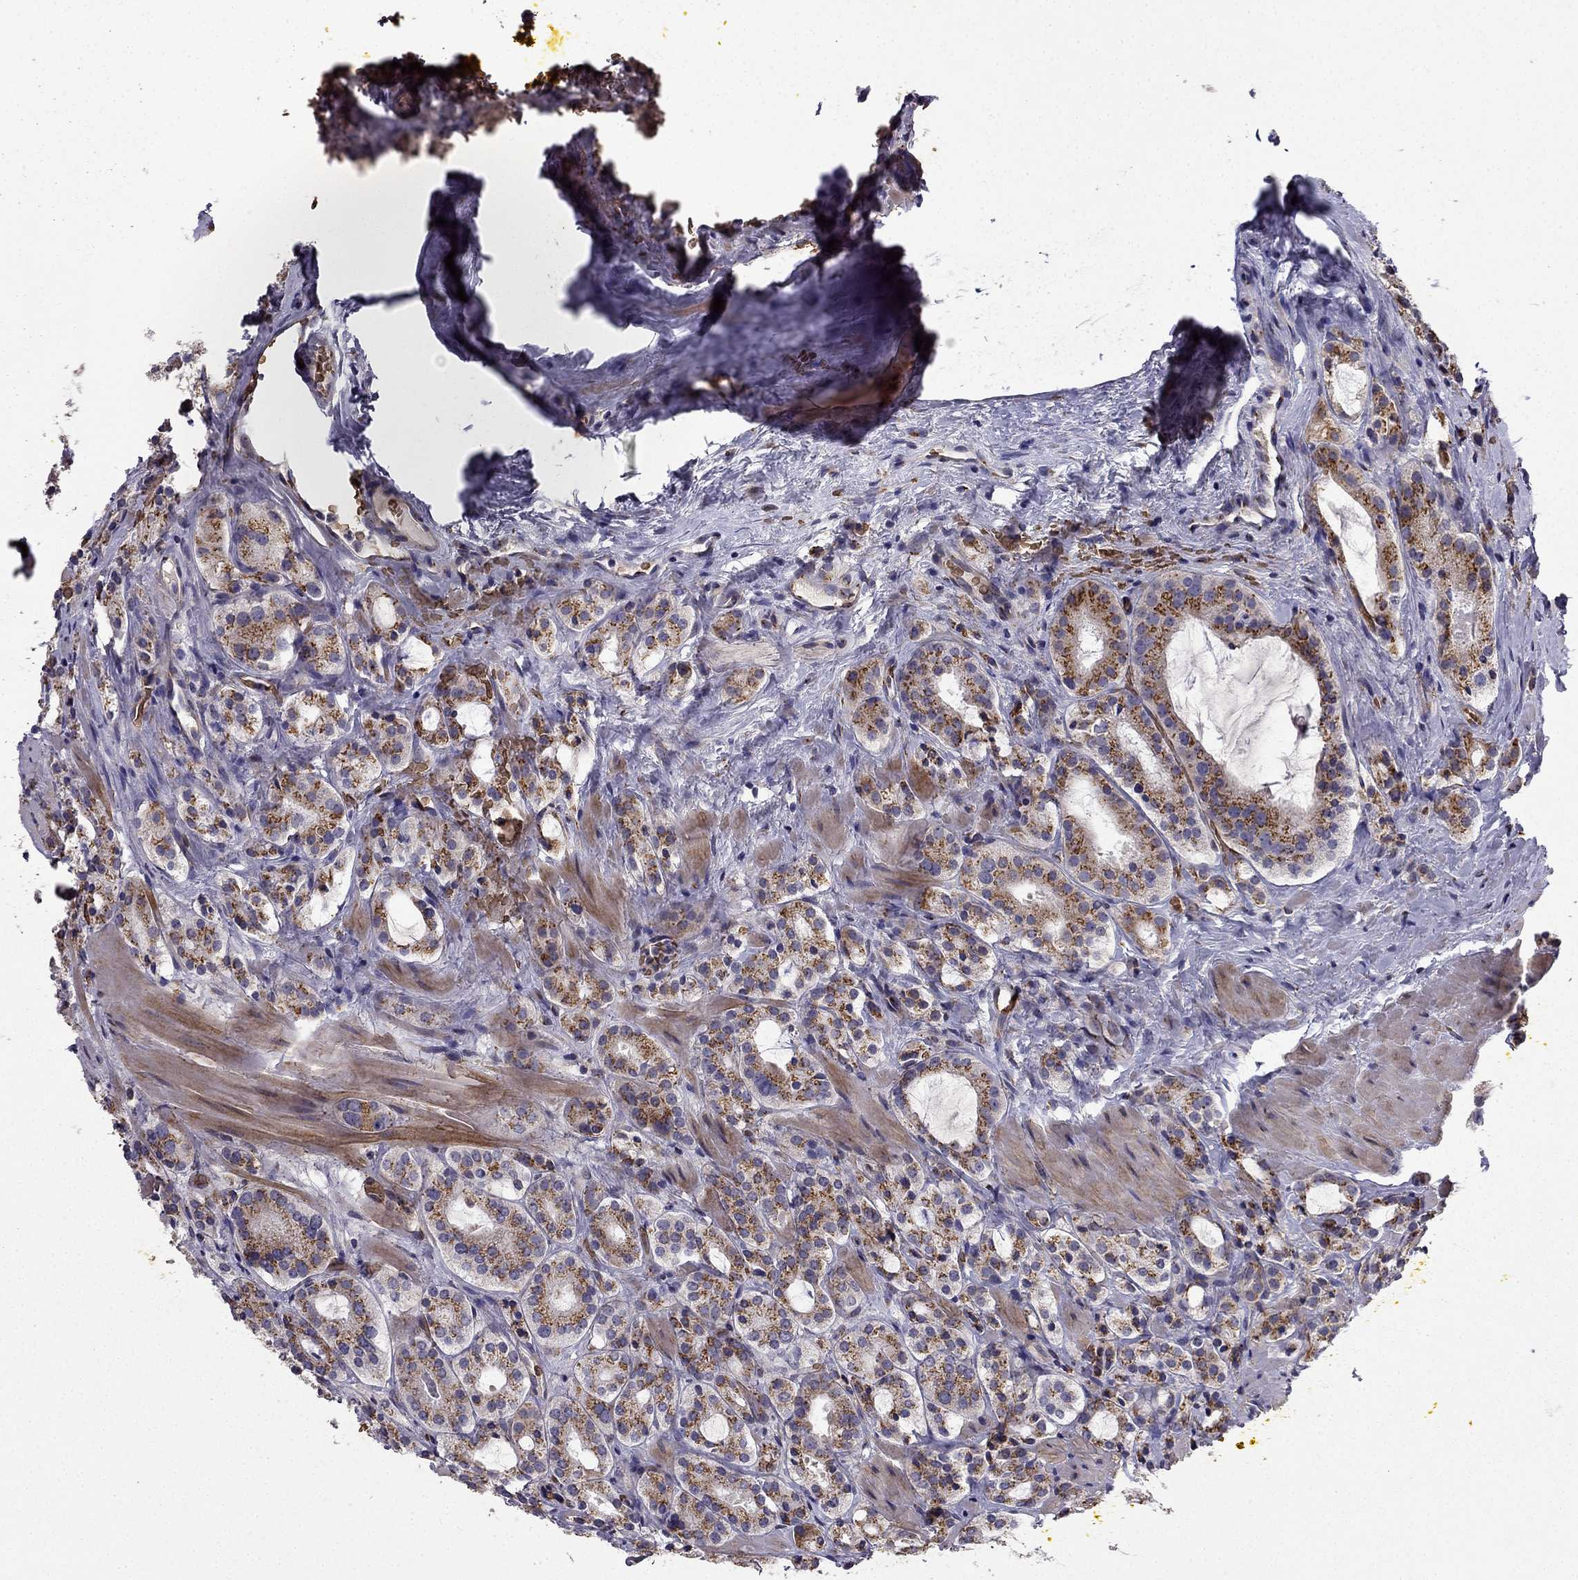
{"staining": {"intensity": "strong", "quantity": ">75%", "location": "cytoplasmic/membranous"}, "tissue": "prostate cancer", "cell_type": "Tumor cells", "image_type": "cancer", "snomed": [{"axis": "morphology", "description": "Adenocarcinoma, NOS"}, {"axis": "morphology", "description": "Adenocarcinoma, High grade"}, {"axis": "topography", "description": "Prostate"}], "caption": "Protein positivity by immunohistochemistry (IHC) reveals strong cytoplasmic/membranous positivity in approximately >75% of tumor cells in prostate cancer (high-grade adenocarcinoma). The protein is stained brown, and the nuclei are stained in blue (DAB (3,3'-diaminobenzidine) IHC with brightfield microscopy, high magnification).", "gene": "B4GALT7", "patient": {"sex": "male", "age": 62}}